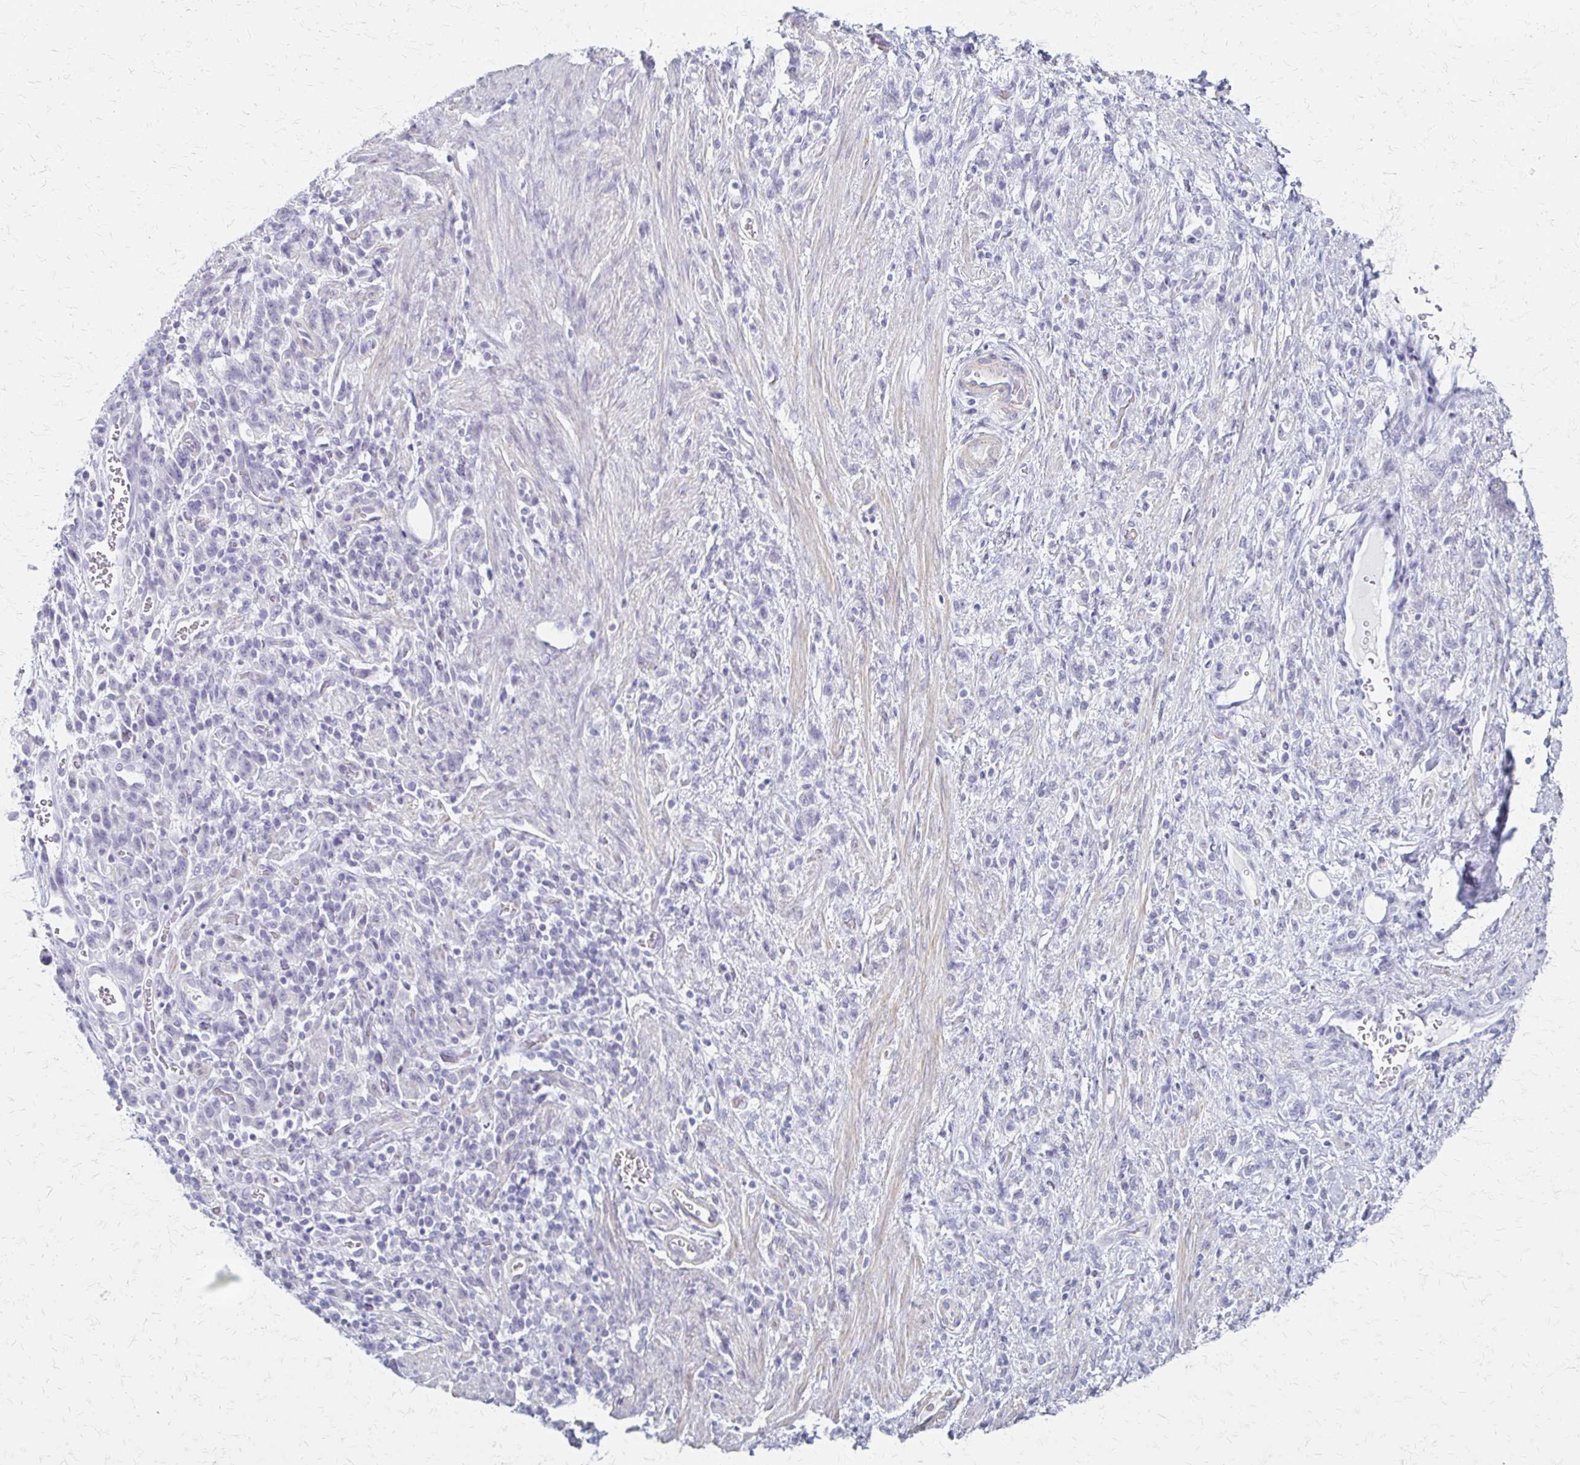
{"staining": {"intensity": "negative", "quantity": "none", "location": "none"}, "tissue": "stomach cancer", "cell_type": "Tumor cells", "image_type": "cancer", "snomed": [{"axis": "morphology", "description": "Adenocarcinoma, NOS"}, {"axis": "topography", "description": "Stomach"}], "caption": "Immunohistochemical staining of human stomach cancer exhibits no significant positivity in tumor cells.", "gene": "IVL", "patient": {"sex": "male", "age": 77}}